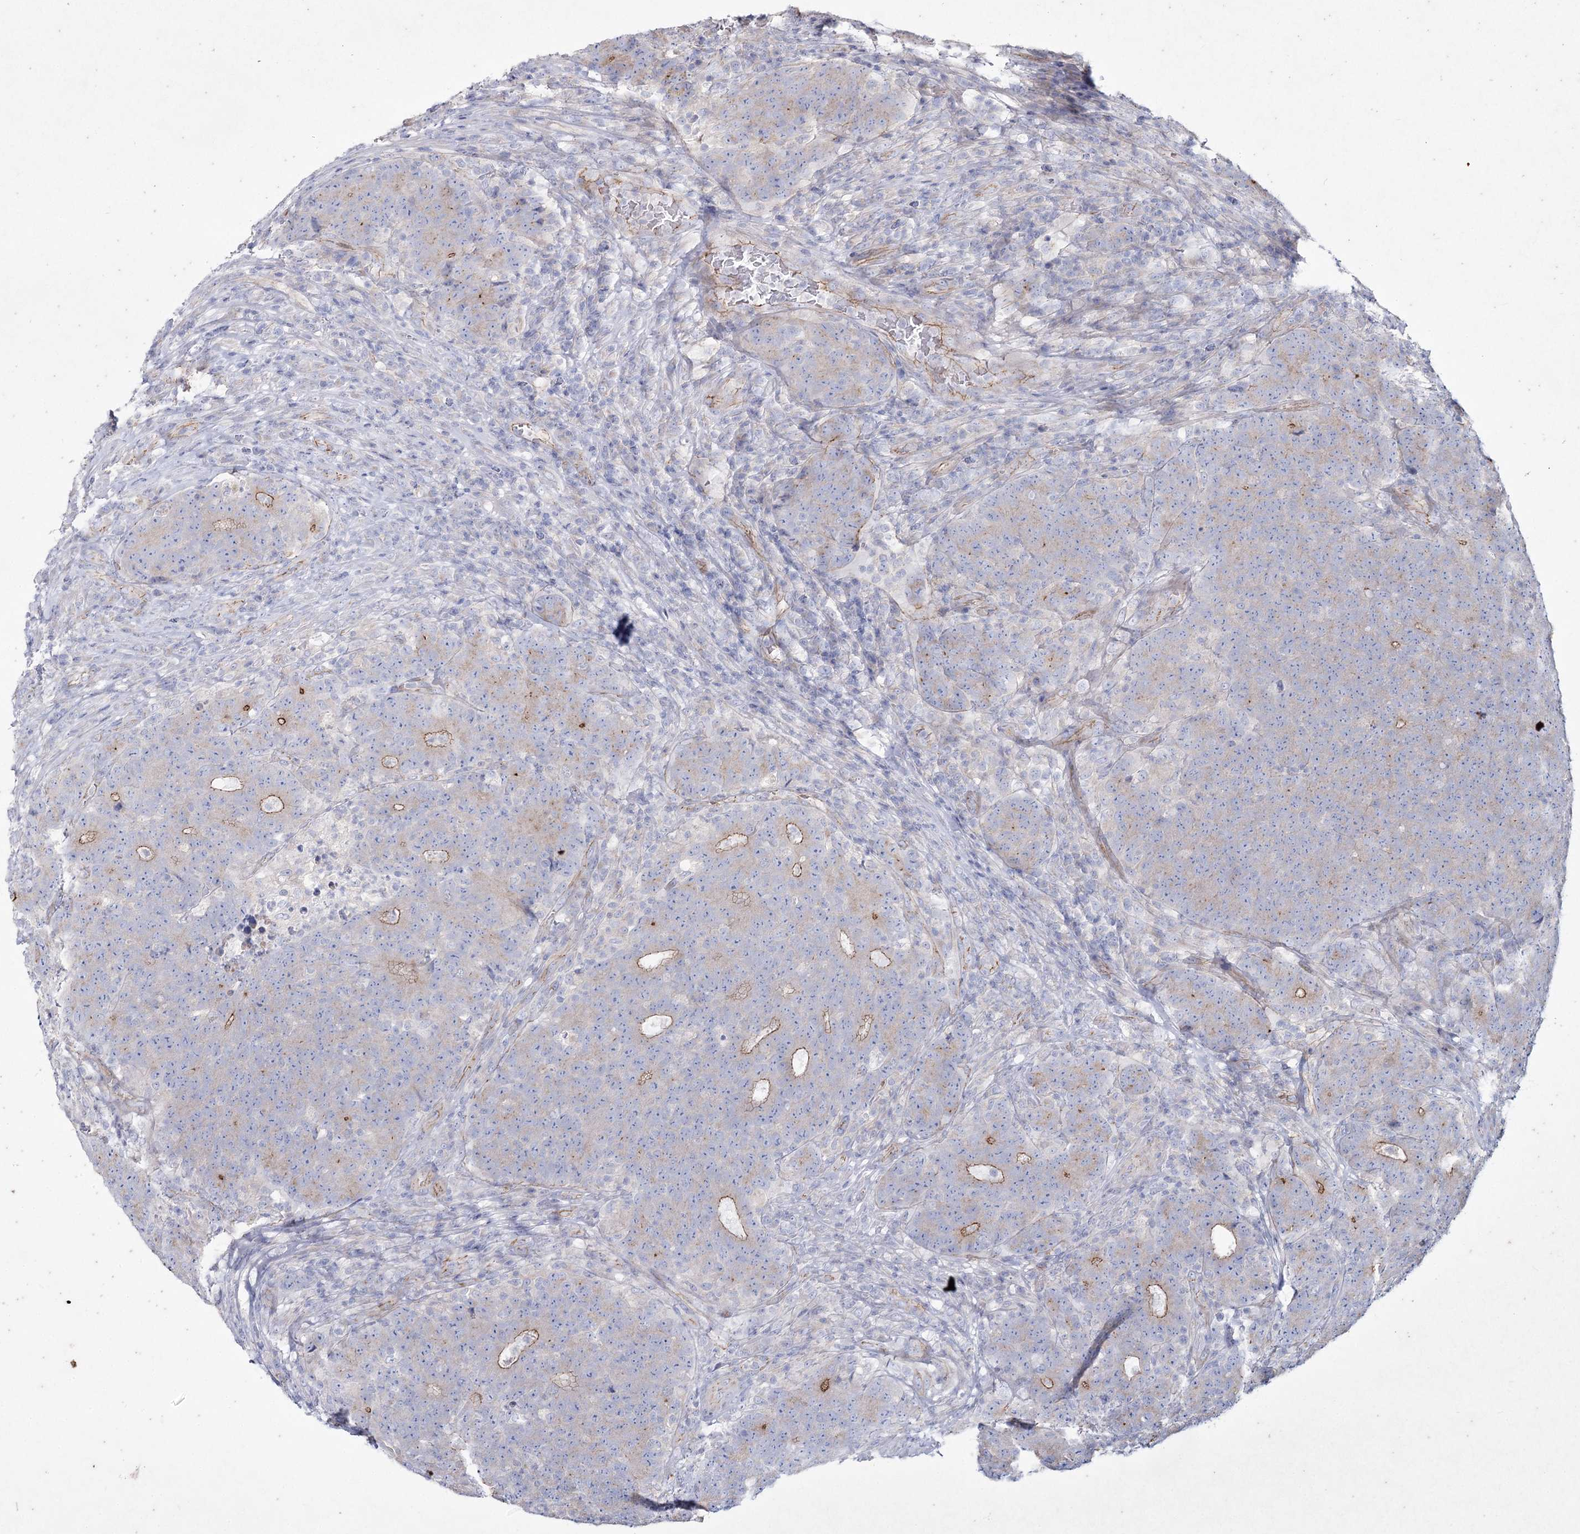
{"staining": {"intensity": "moderate", "quantity": "<25%", "location": "cytoplasmic/membranous"}, "tissue": "colorectal cancer", "cell_type": "Tumor cells", "image_type": "cancer", "snomed": [{"axis": "morphology", "description": "Adenocarcinoma, NOS"}, {"axis": "topography", "description": "Colon"}], "caption": "DAB (3,3'-diaminobenzidine) immunohistochemical staining of colorectal adenocarcinoma exhibits moderate cytoplasmic/membranous protein staining in approximately <25% of tumor cells. The staining was performed using DAB (3,3'-diaminobenzidine) to visualize the protein expression in brown, while the nuclei were stained in blue with hematoxylin (Magnification: 20x).", "gene": "LDLRAD3", "patient": {"sex": "female", "age": 75}}